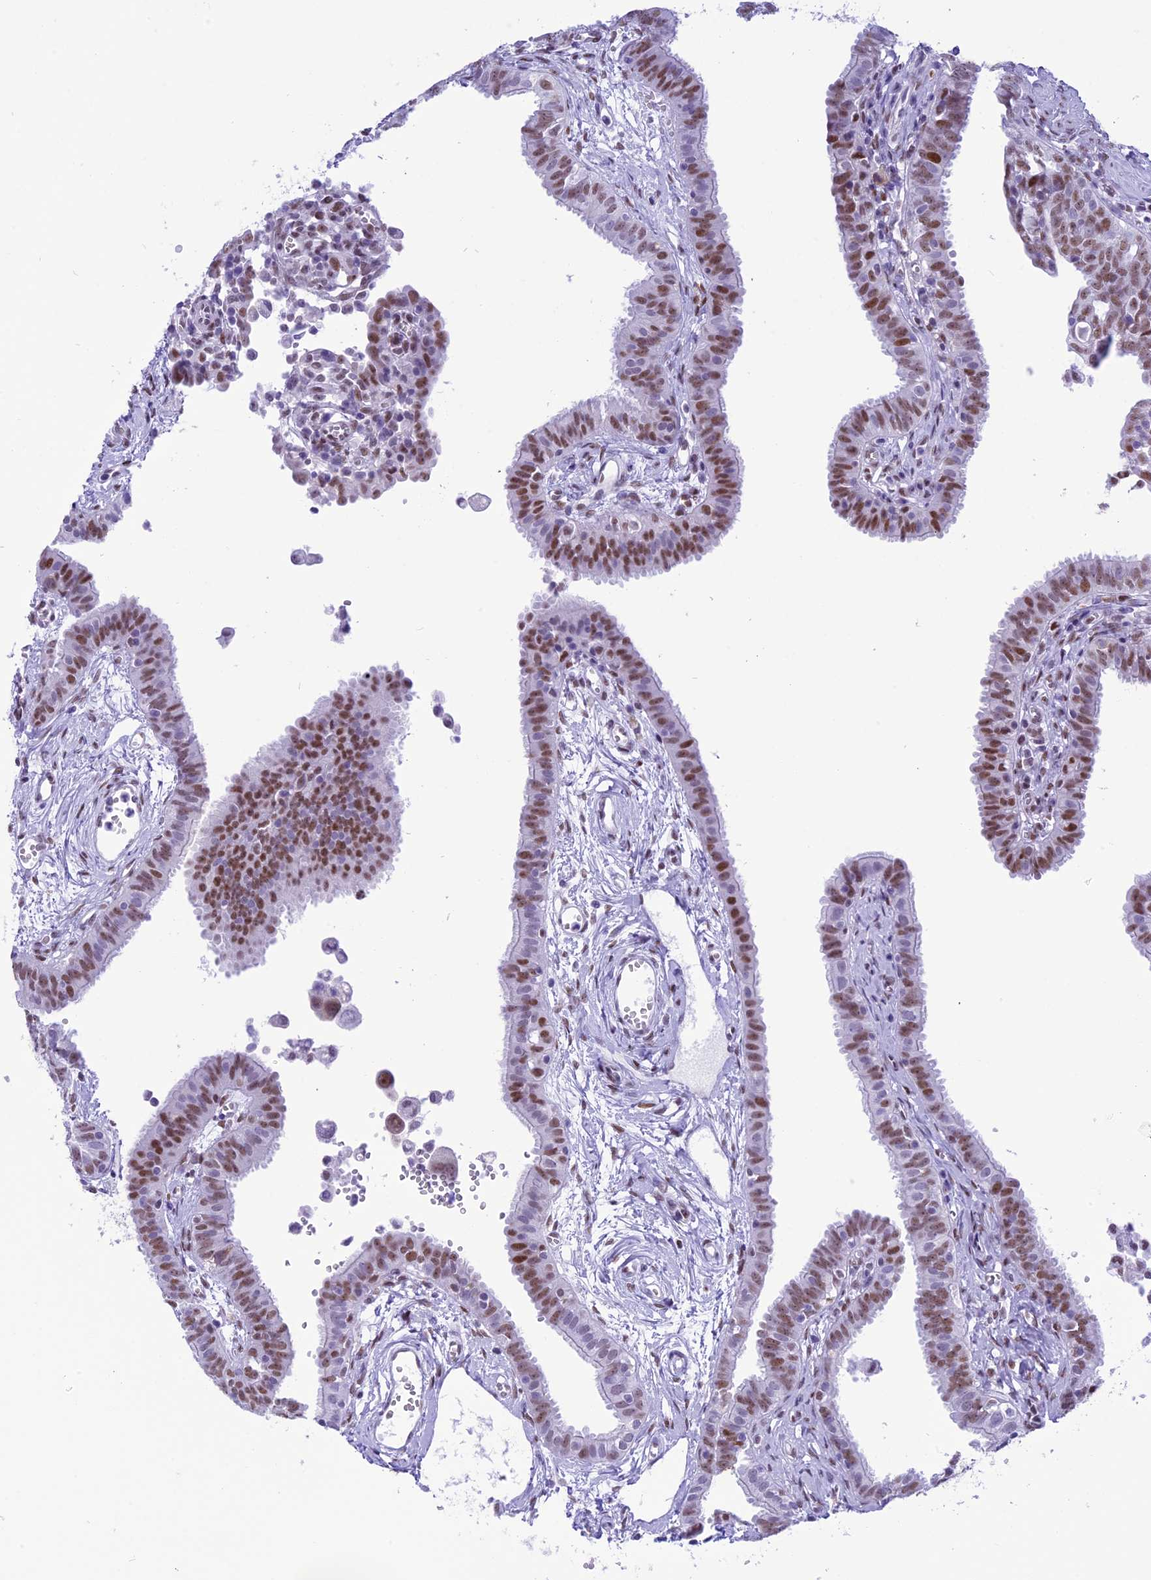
{"staining": {"intensity": "moderate", "quantity": "25%-75%", "location": "nuclear"}, "tissue": "fallopian tube", "cell_type": "Glandular cells", "image_type": "normal", "snomed": [{"axis": "morphology", "description": "Normal tissue, NOS"}, {"axis": "morphology", "description": "Carcinoma, NOS"}, {"axis": "topography", "description": "Fallopian tube"}, {"axis": "topography", "description": "Ovary"}], "caption": "Fallopian tube stained with immunohistochemistry (IHC) reveals moderate nuclear expression in approximately 25%-75% of glandular cells.", "gene": "RPS6KB1", "patient": {"sex": "female", "age": 59}}